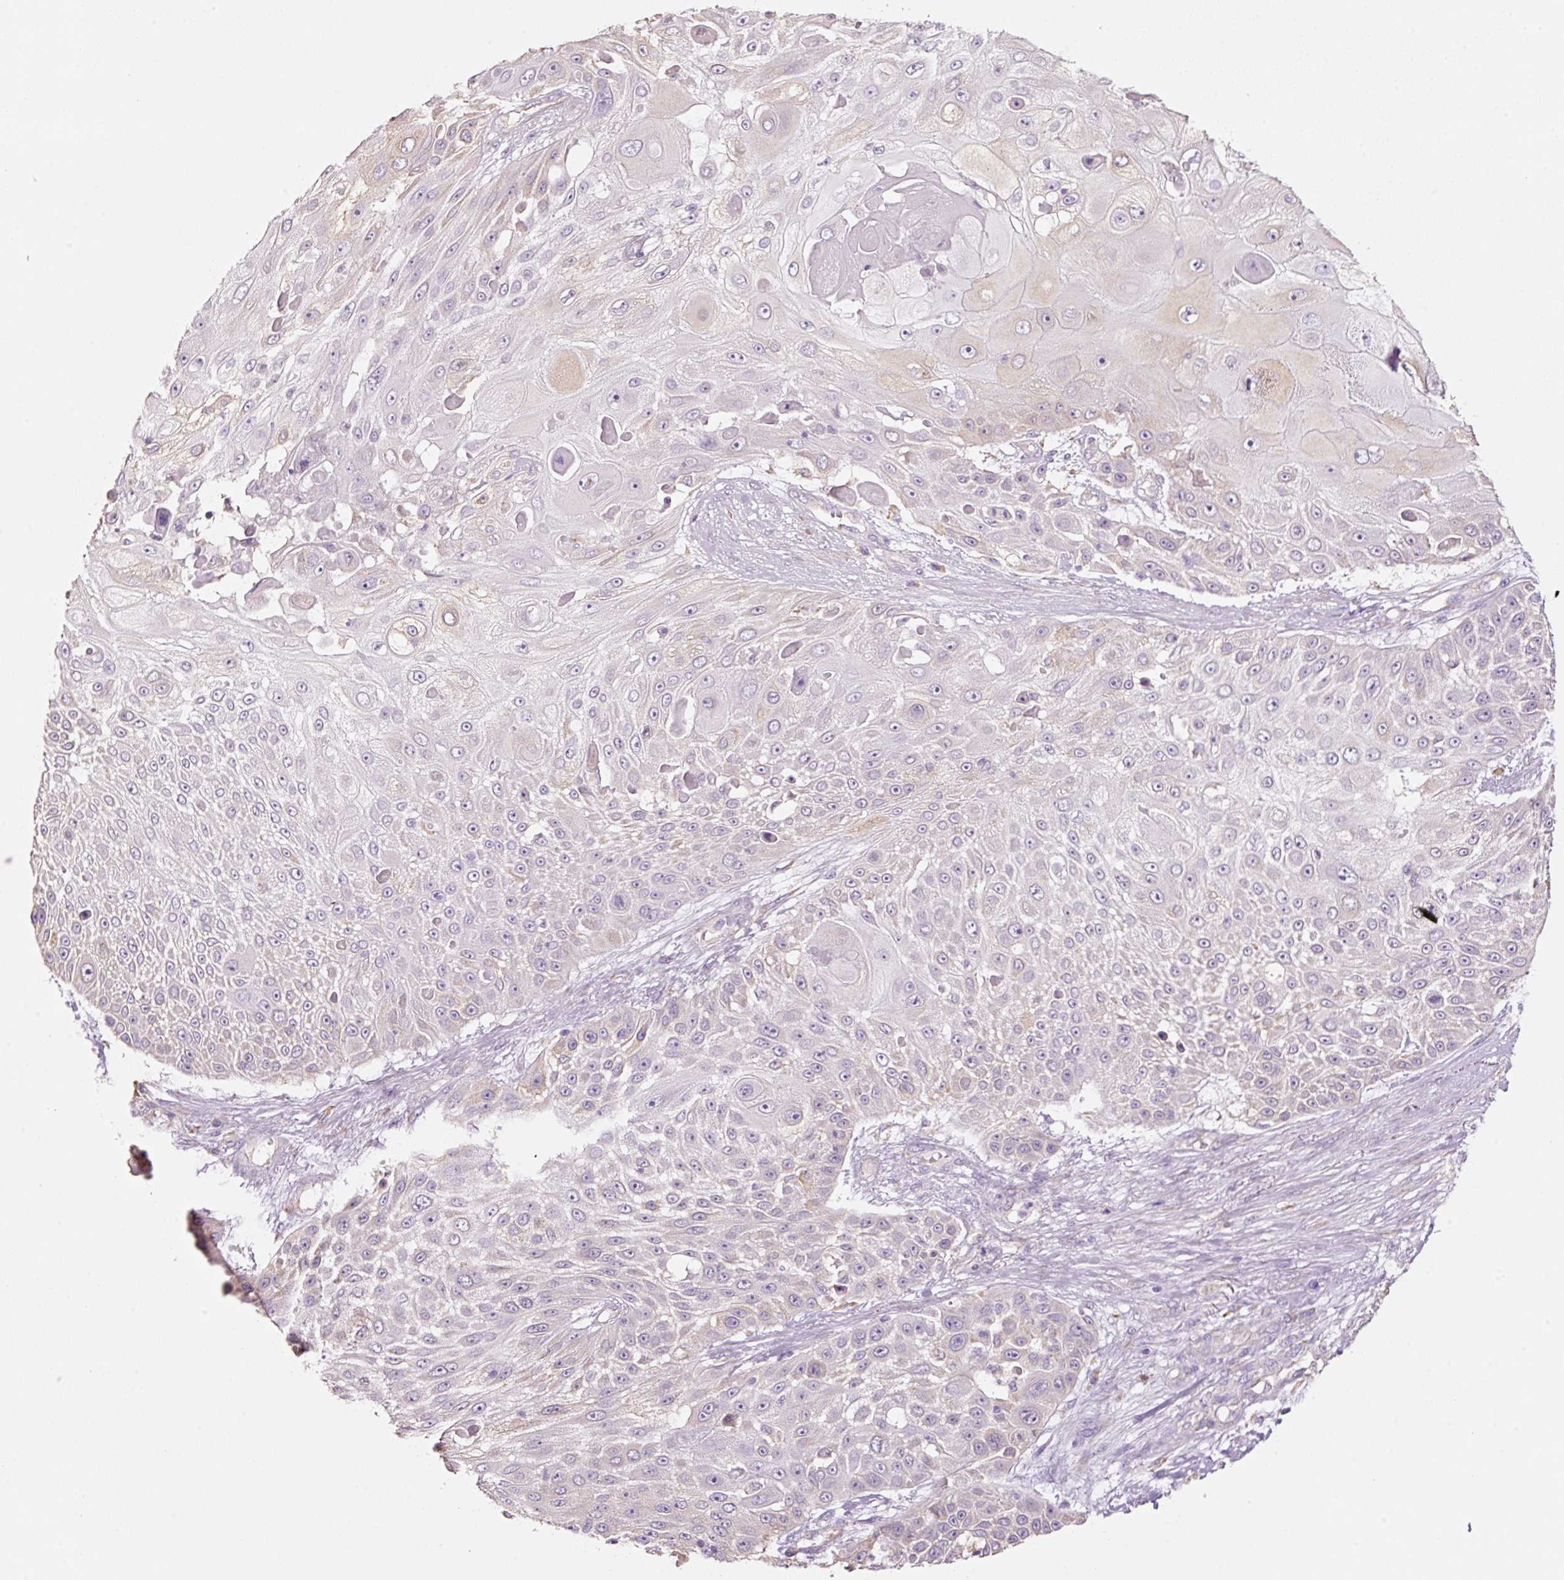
{"staining": {"intensity": "weak", "quantity": "<25%", "location": "cytoplasmic/membranous"}, "tissue": "skin cancer", "cell_type": "Tumor cells", "image_type": "cancer", "snomed": [{"axis": "morphology", "description": "Squamous cell carcinoma, NOS"}, {"axis": "topography", "description": "Skin"}], "caption": "There is no significant positivity in tumor cells of squamous cell carcinoma (skin). (Brightfield microscopy of DAB (3,3'-diaminobenzidine) immunohistochemistry at high magnification).", "gene": "GCG", "patient": {"sex": "female", "age": 86}}